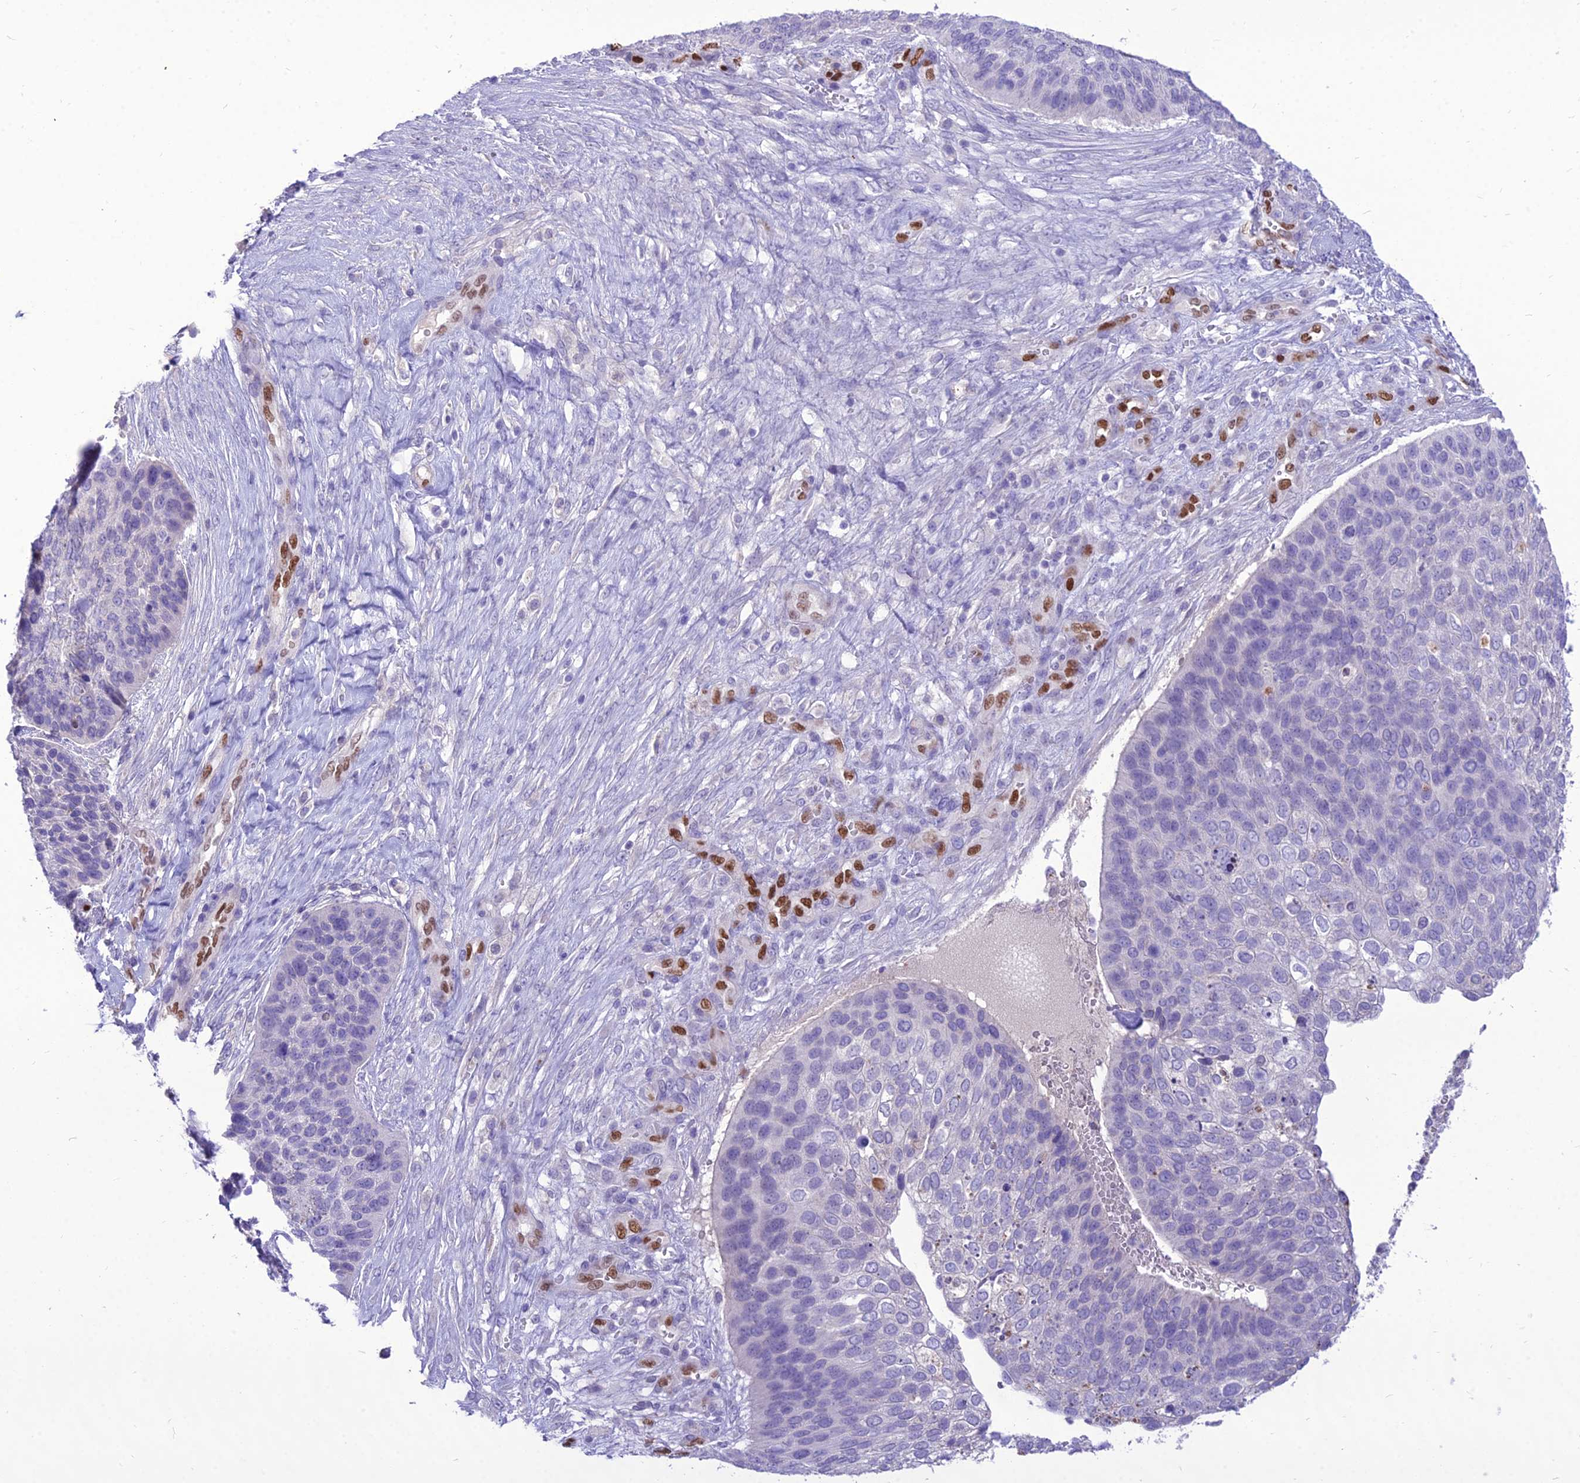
{"staining": {"intensity": "negative", "quantity": "none", "location": "none"}, "tissue": "skin cancer", "cell_type": "Tumor cells", "image_type": "cancer", "snomed": [{"axis": "morphology", "description": "Basal cell carcinoma"}, {"axis": "topography", "description": "Skin"}], "caption": "Protein analysis of basal cell carcinoma (skin) demonstrates no significant expression in tumor cells.", "gene": "NOVA2", "patient": {"sex": "female", "age": 74}}